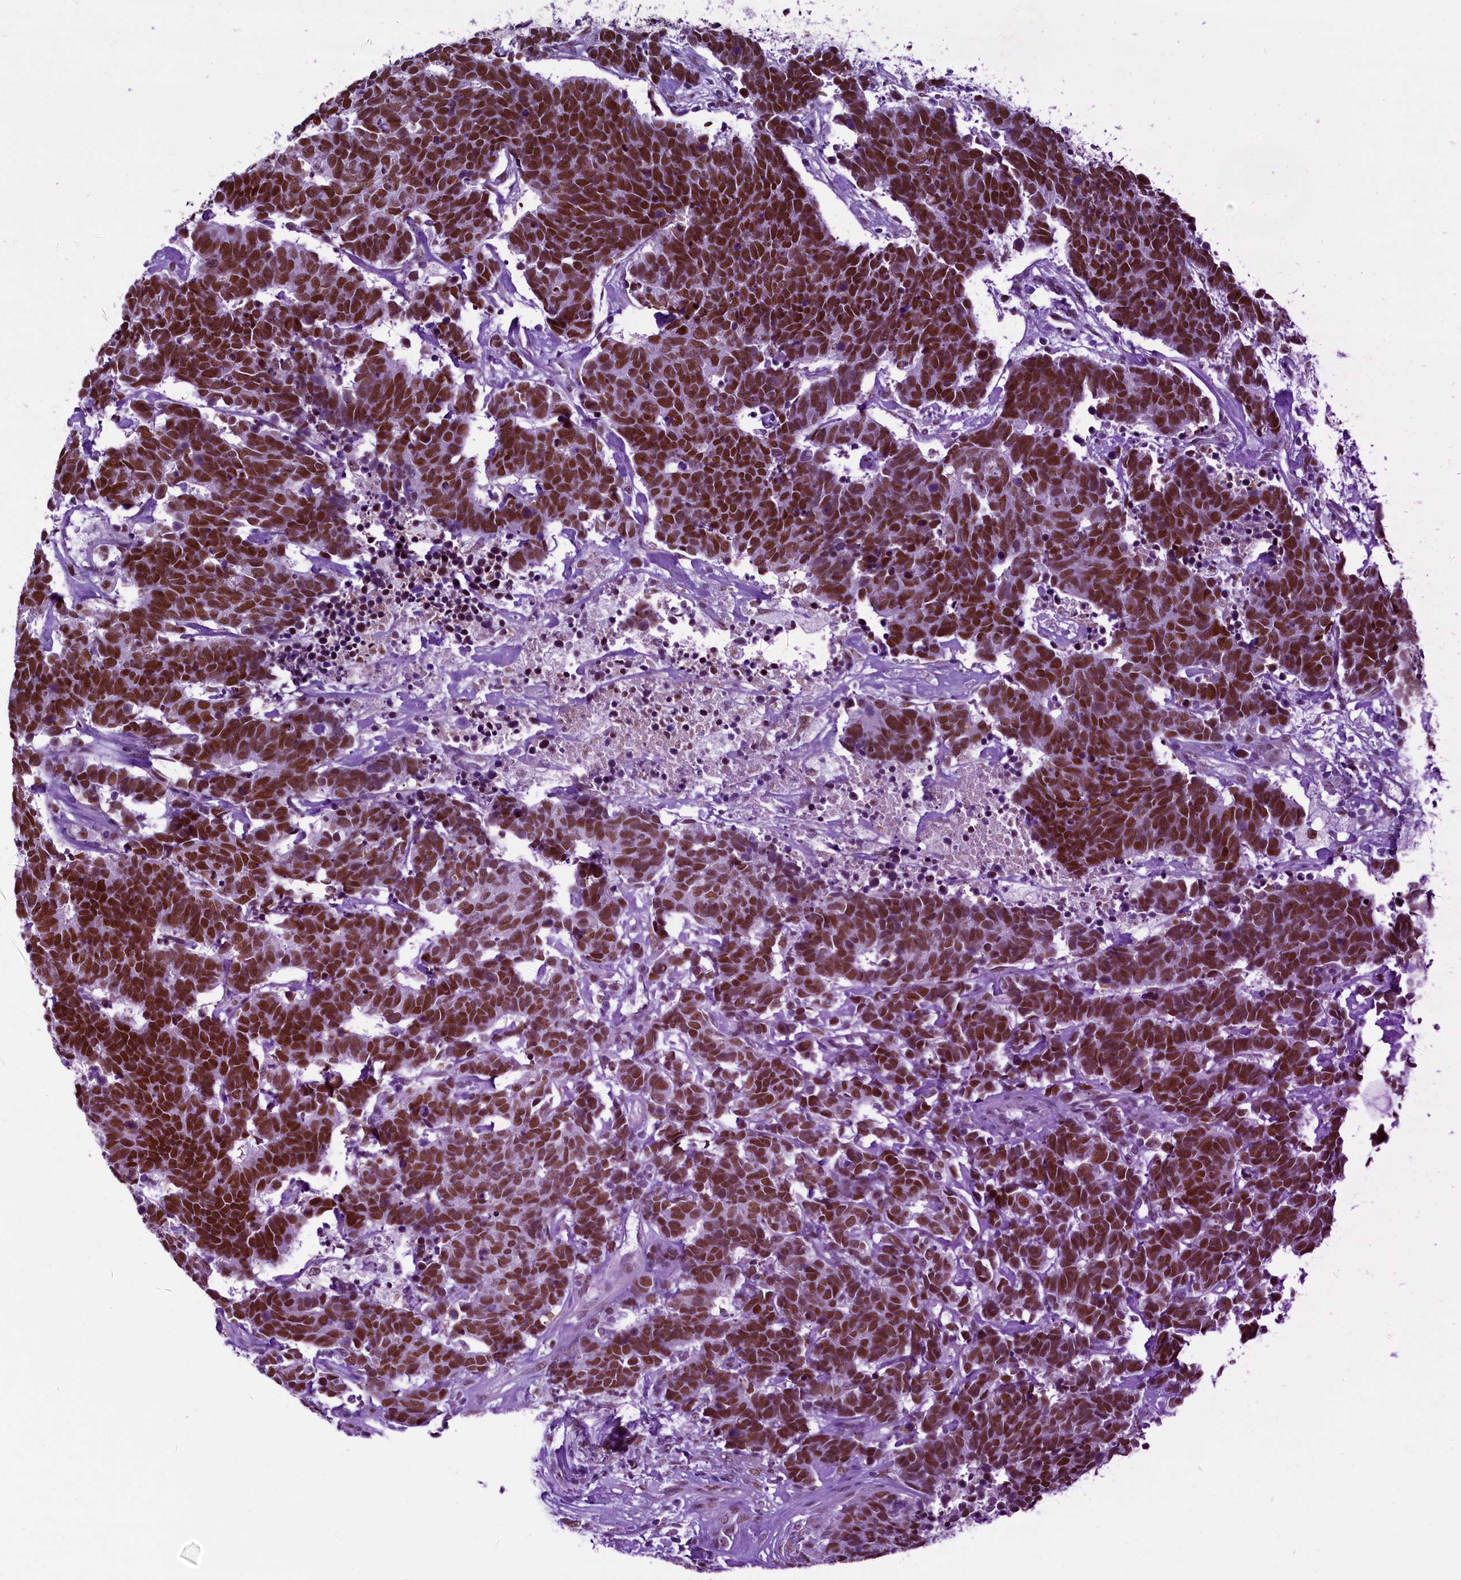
{"staining": {"intensity": "strong", "quantity": ">75%", "location": "nuclear"}, "tissue": "carcinoid", "cell_type": "Tumor cells", "image_type": "cancer", "snomed": [{"axis": "morphology", "description": "Carcinoma, NOS"}, {"axis": "morphology", "description": "Carcinoid, malignant, NOS"}, {"axis": "topography", "description": "Urinary bladder"}], "caption": "Carcinoid (malignant) stained with immunohistochemistry reveals strong nuclear expression in about >75% of tumor cells.", "gene": "SUGP2", "patient": {"sex": "male", "age": 57}}